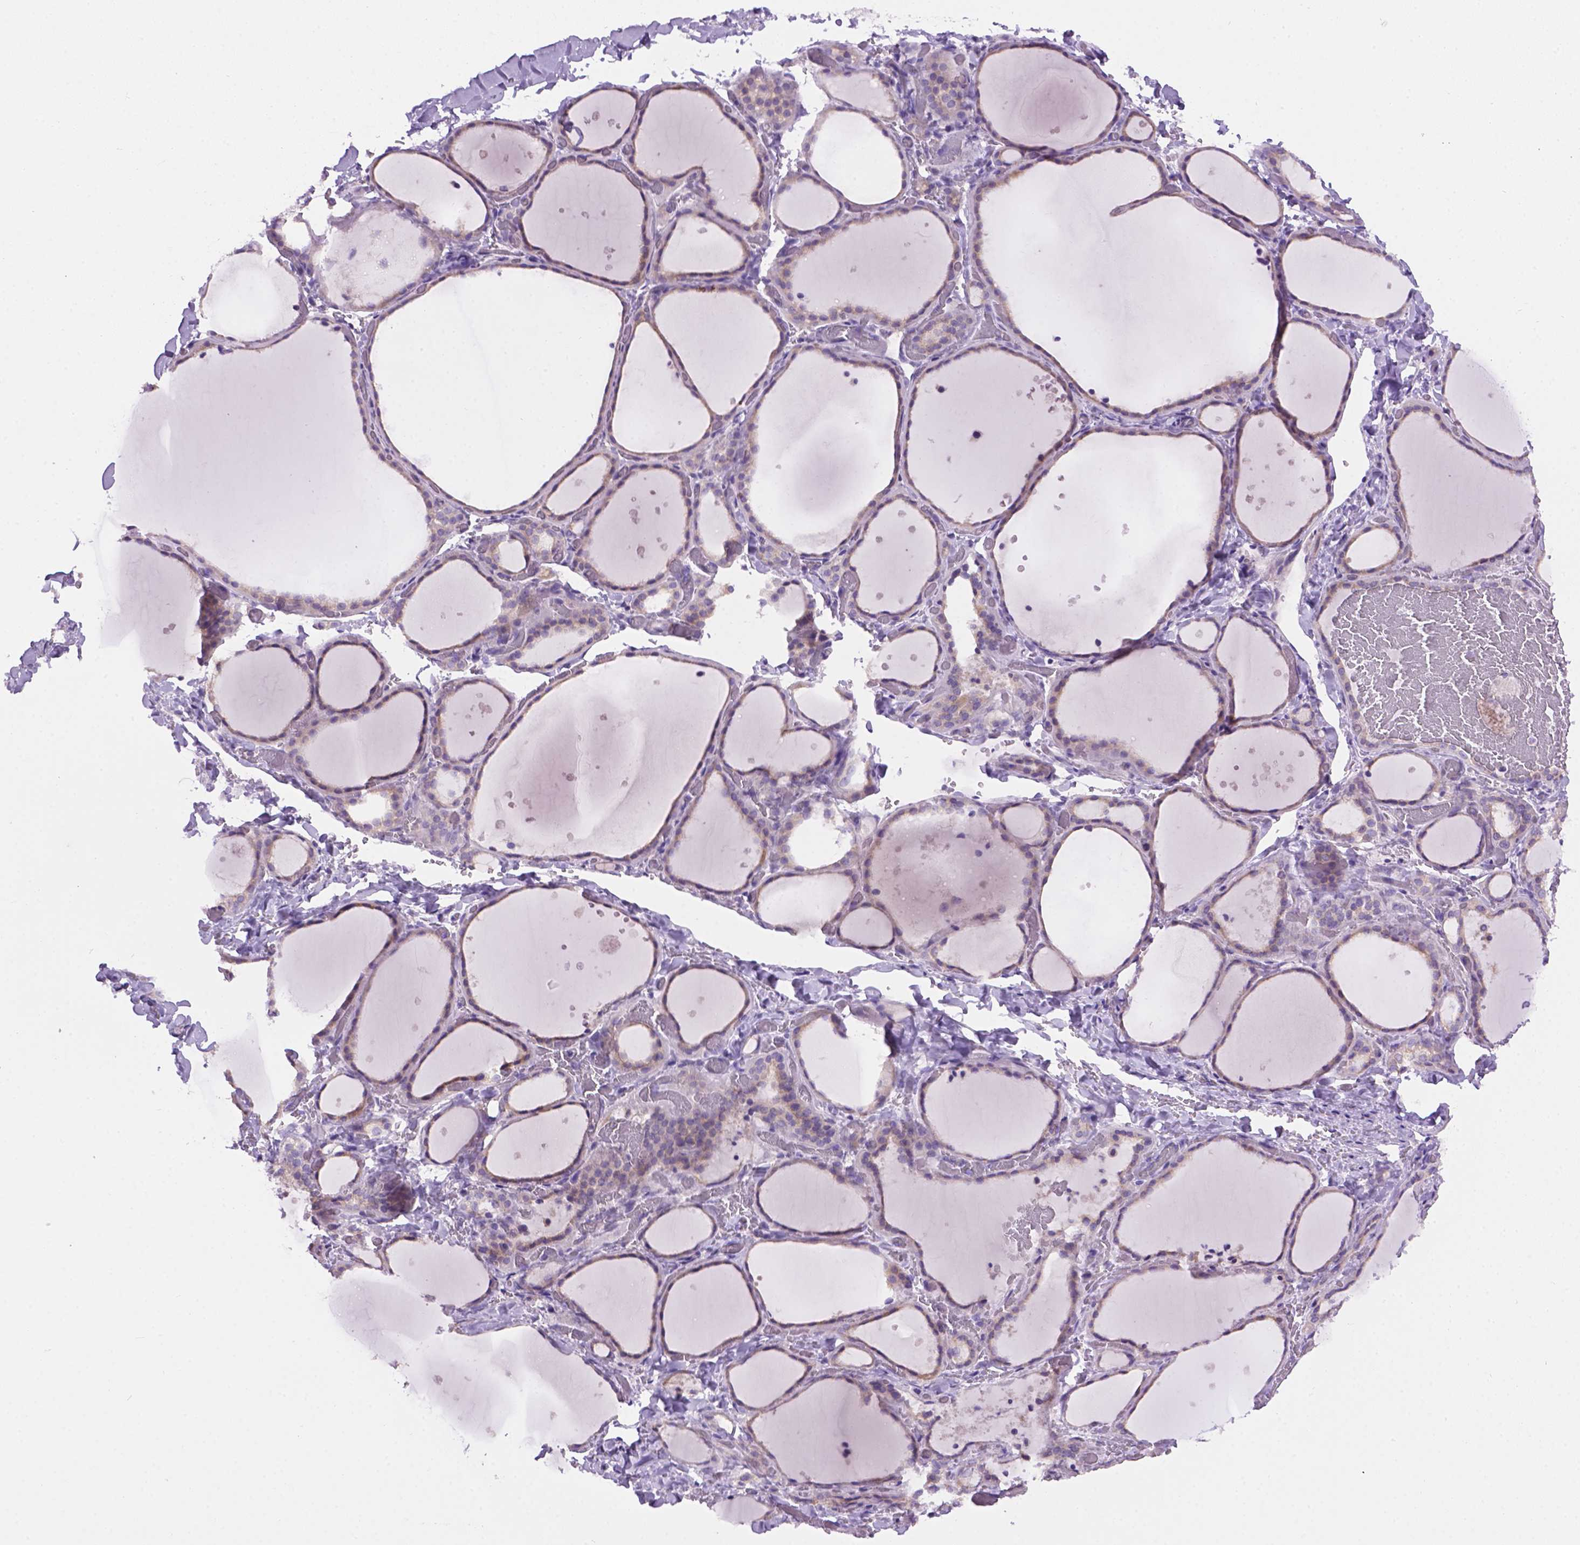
{"staining": {"intensity": "negative", "quantity": "none", "location": "none"}, "tissue": "thyroid gland", "cell_type": "Glandular cells", "image_type": "normal", "snomed": [{"axis": "morphology", "description": "Normal tissue, NOS"}, {"axis": "topography", "description": "Thyroid gland"}], "caption": "Glandular cells show no significant protein staining in unremarkable thyroid gland. Nuclei are stained in blue.", "gene": "CDH7", "patient": {"sex": "female", "age": 36}}